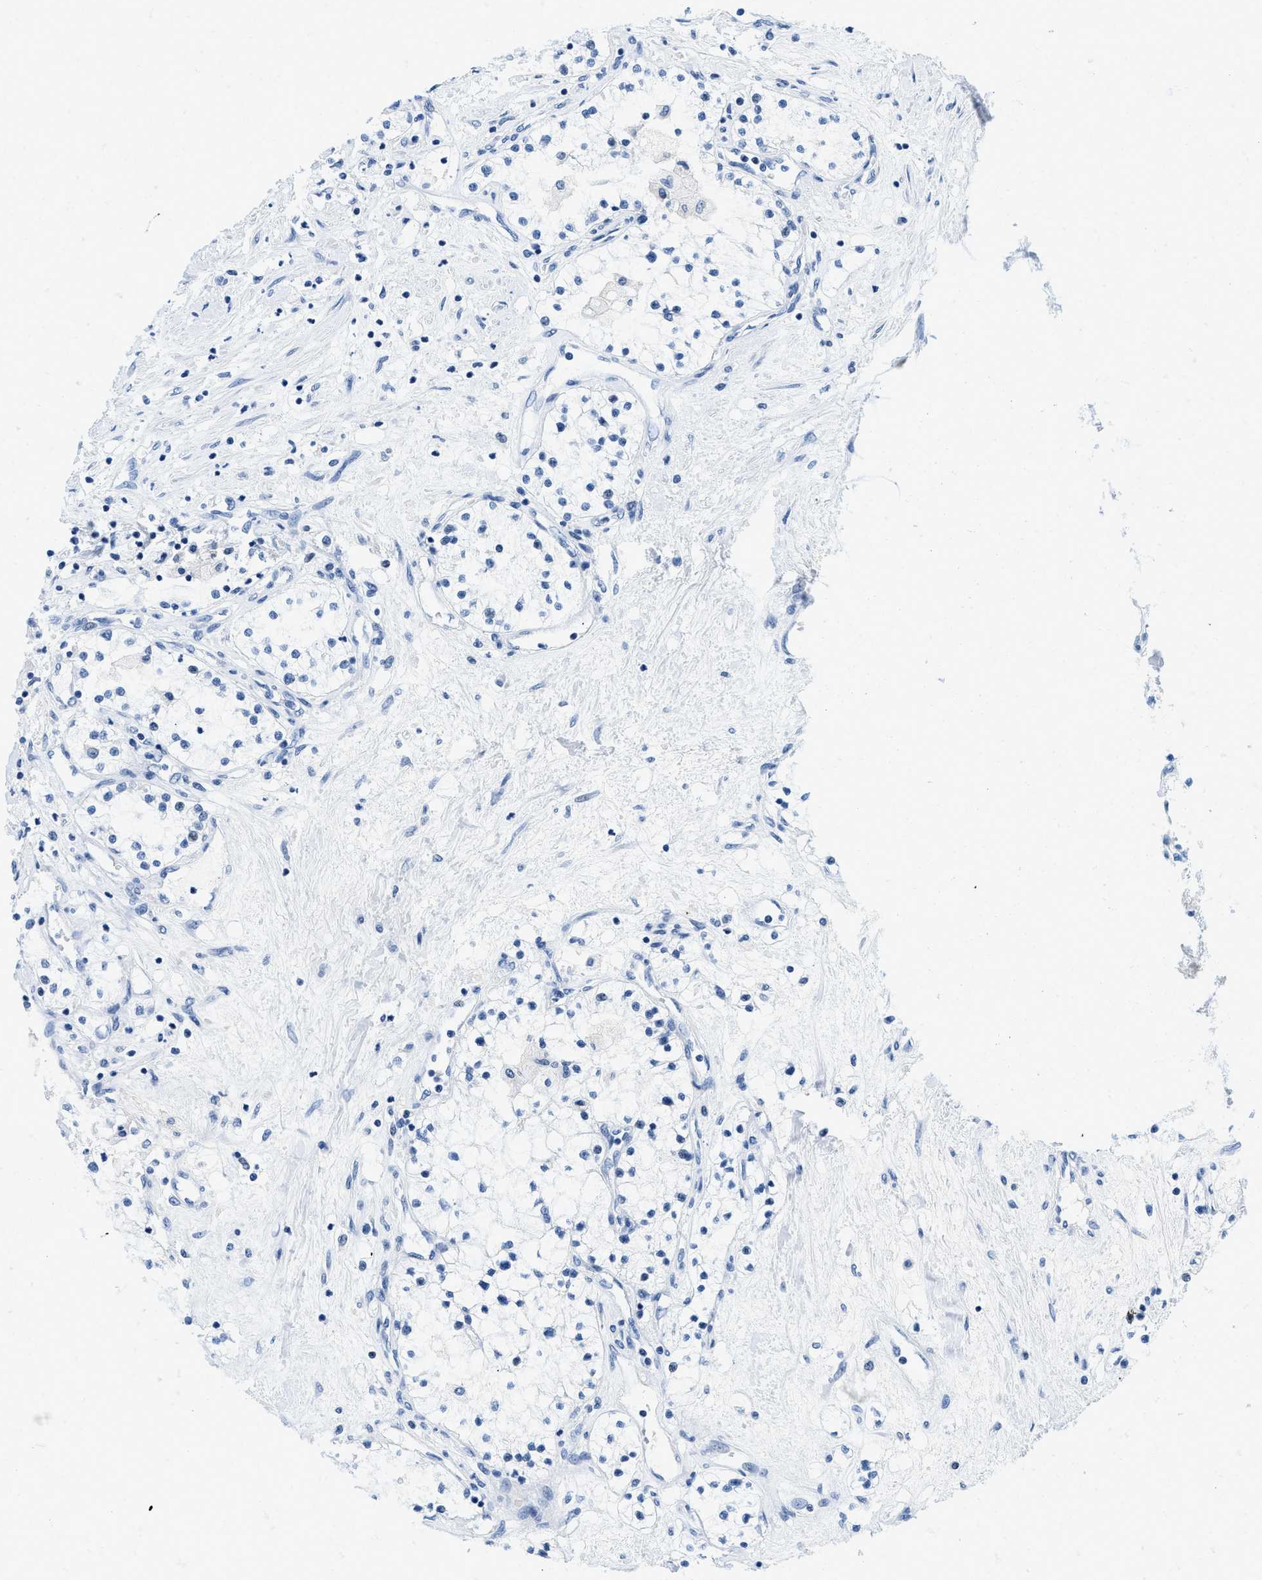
{"staining": {"intensity": "negative", "quantity": "none", "location": "none"}, "tissue": "renal cancer", "cell_type": "Tumor cells", "image_type": "cancer", "snomed": [{"axis": "morphology", "description": "Adenocarcinoma, NOS"}, {"axis": "topography", "description": "Kidney"}], "caption": "An immunohistochemistry histopathology image of renal cancer is shown. There is no staining in tumor cells of renal cancer.", "gene": "GSN", "patient": {"sex": "male", "age": 68}}